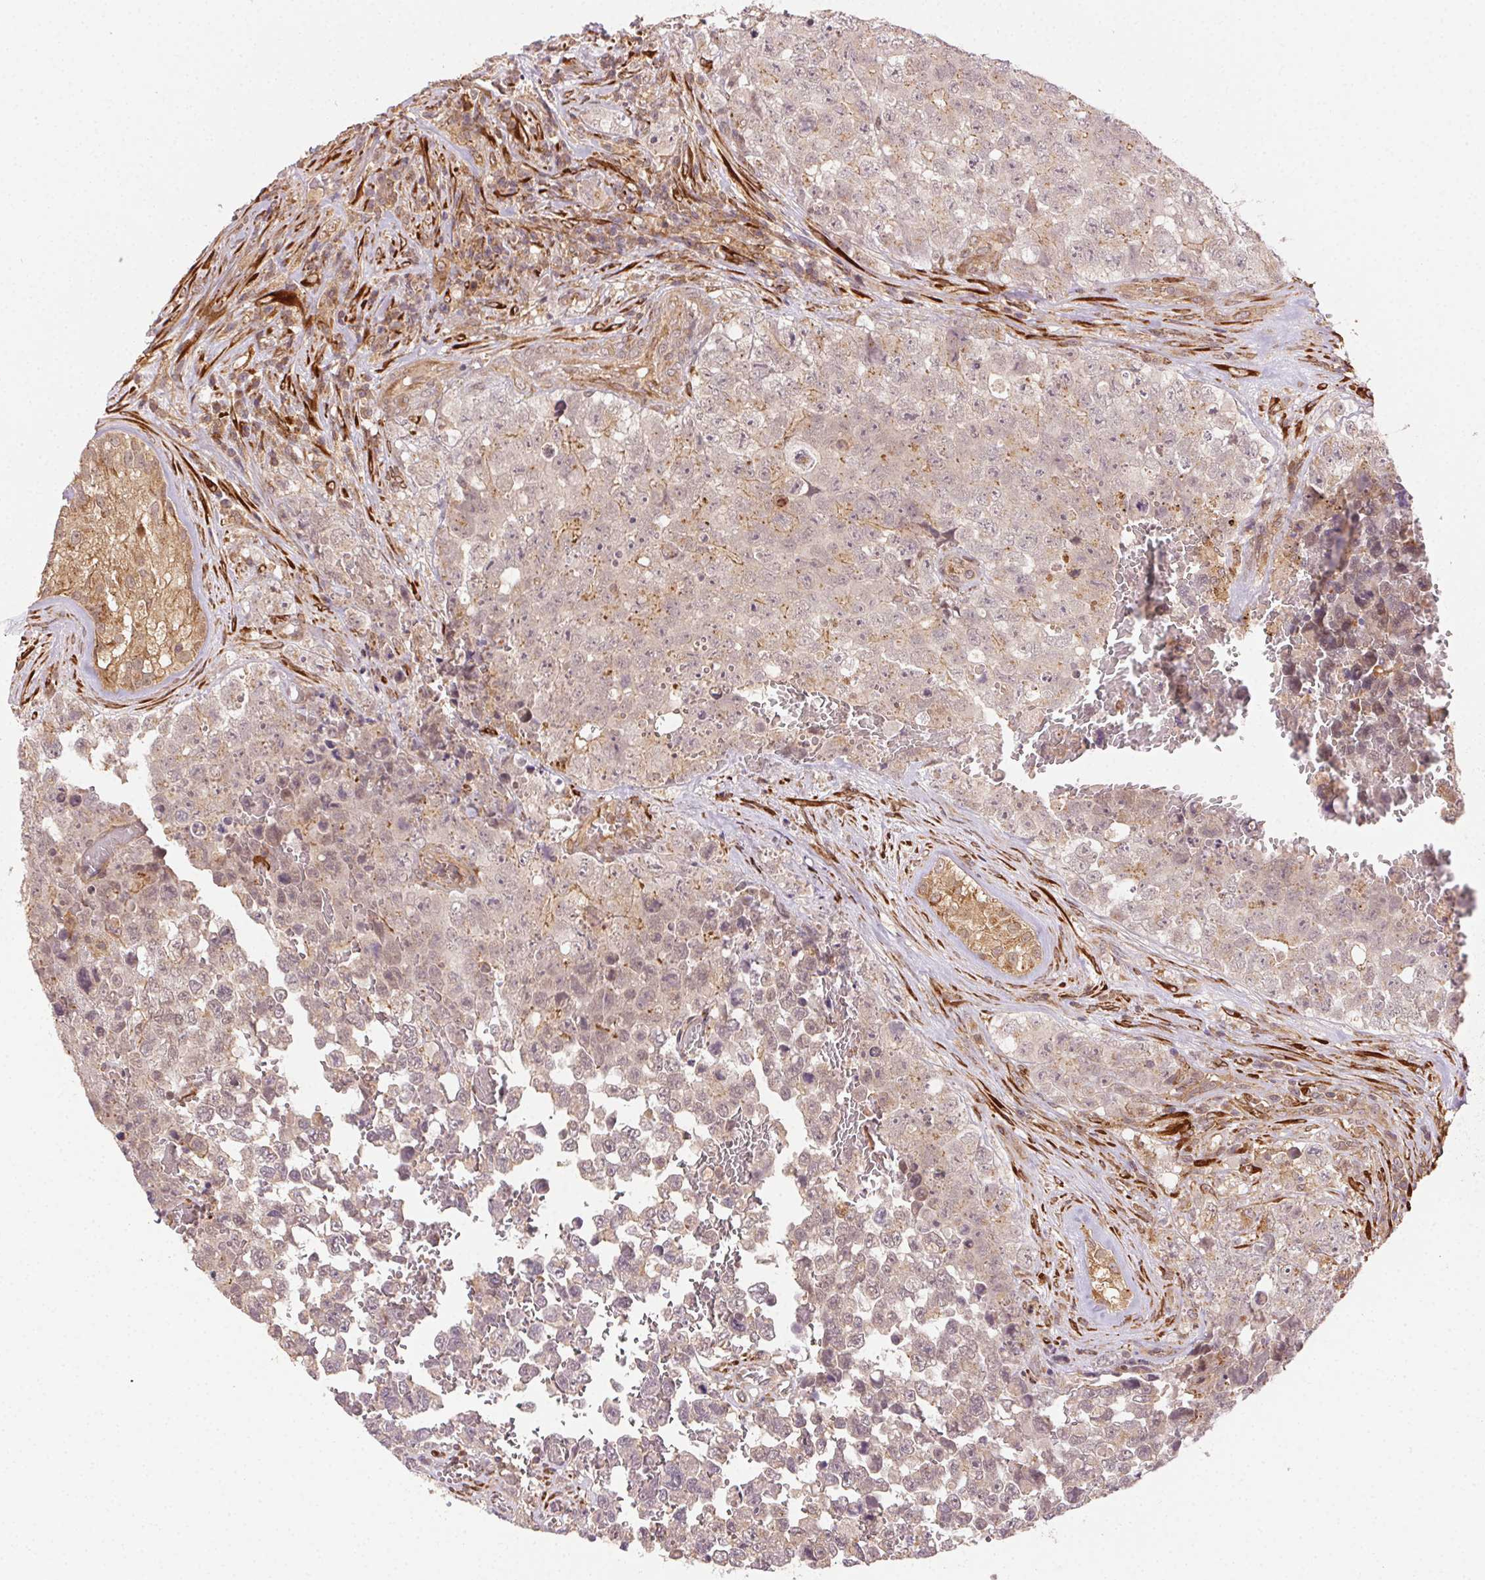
{"staining": {"intensity": "weak", "quantity": ">75%", "location": "cytoplasmic/membranous"}, "tissue": "testis cancer", "cell_type": "Tumor cells", "image_type": "cancer", "snomed": [{"axis": "morphology", "description": "Carcinoma, Embryonal, NOS"}, {"axis": "topography", "description": "Testis"}], "caption": "Immunohistochemistry (IHC) histopathology image of neoplastic tissue: human testis cancer stained using immunohistochemistry shows low levels of weak protein expression localized specifically in the cytoplasmic/membranous of tumor cells, appearing as a cytoplasmic/membranous brown color.", "gene": "KLHL15", "patient": {"sex": "male", "age": 18}}